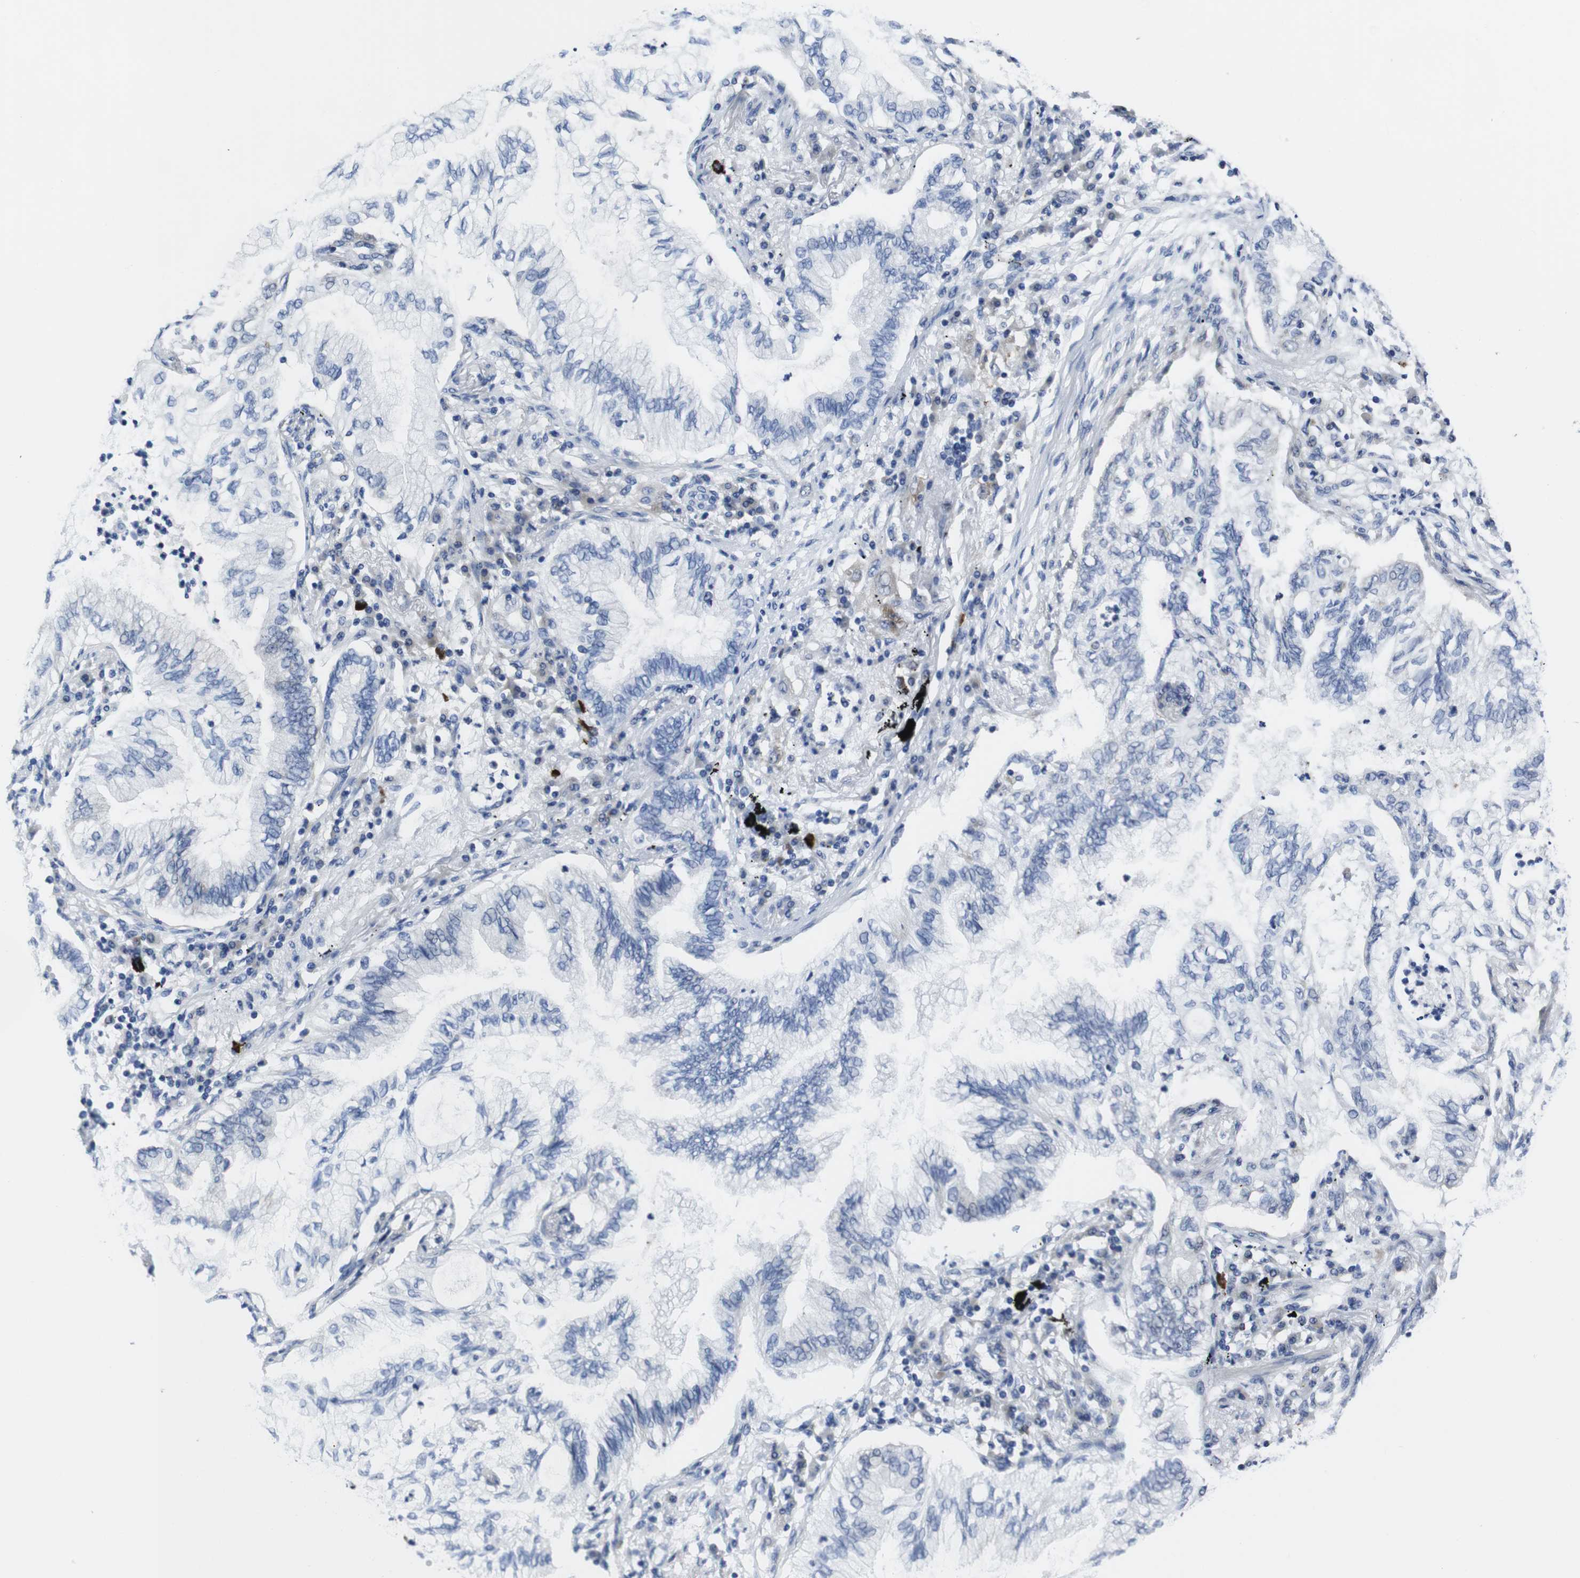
{"staining": {"intensity": "negative", "quantity": "none", "location": "none"}, "tissue": "lung cancer", "cell_type": "Tumor cells", "image_type": "cancer", "snomed": [{"axis": "morphology", "description": "Normal tissue, NOS"}, {"axis": "morphology", "description": "Adenocarcinoma, NOS"}, {"axis": "topography", "description": "Bronchus"}, {"axis": "topography", "description": "Lung"}], "caption": "Immunohistochemistry photomicrograph of neoplastic tissue: lung cancer (adenocarcinoma) stained with DAB reveals no significant protein staining in tumor cells. (Brightfield microscopy of DAB (3,3'-diaminobenzidine) IHC at high magnification).", "gene": "EIF4A1", "patient": {"sex": "female", "age": 70}}